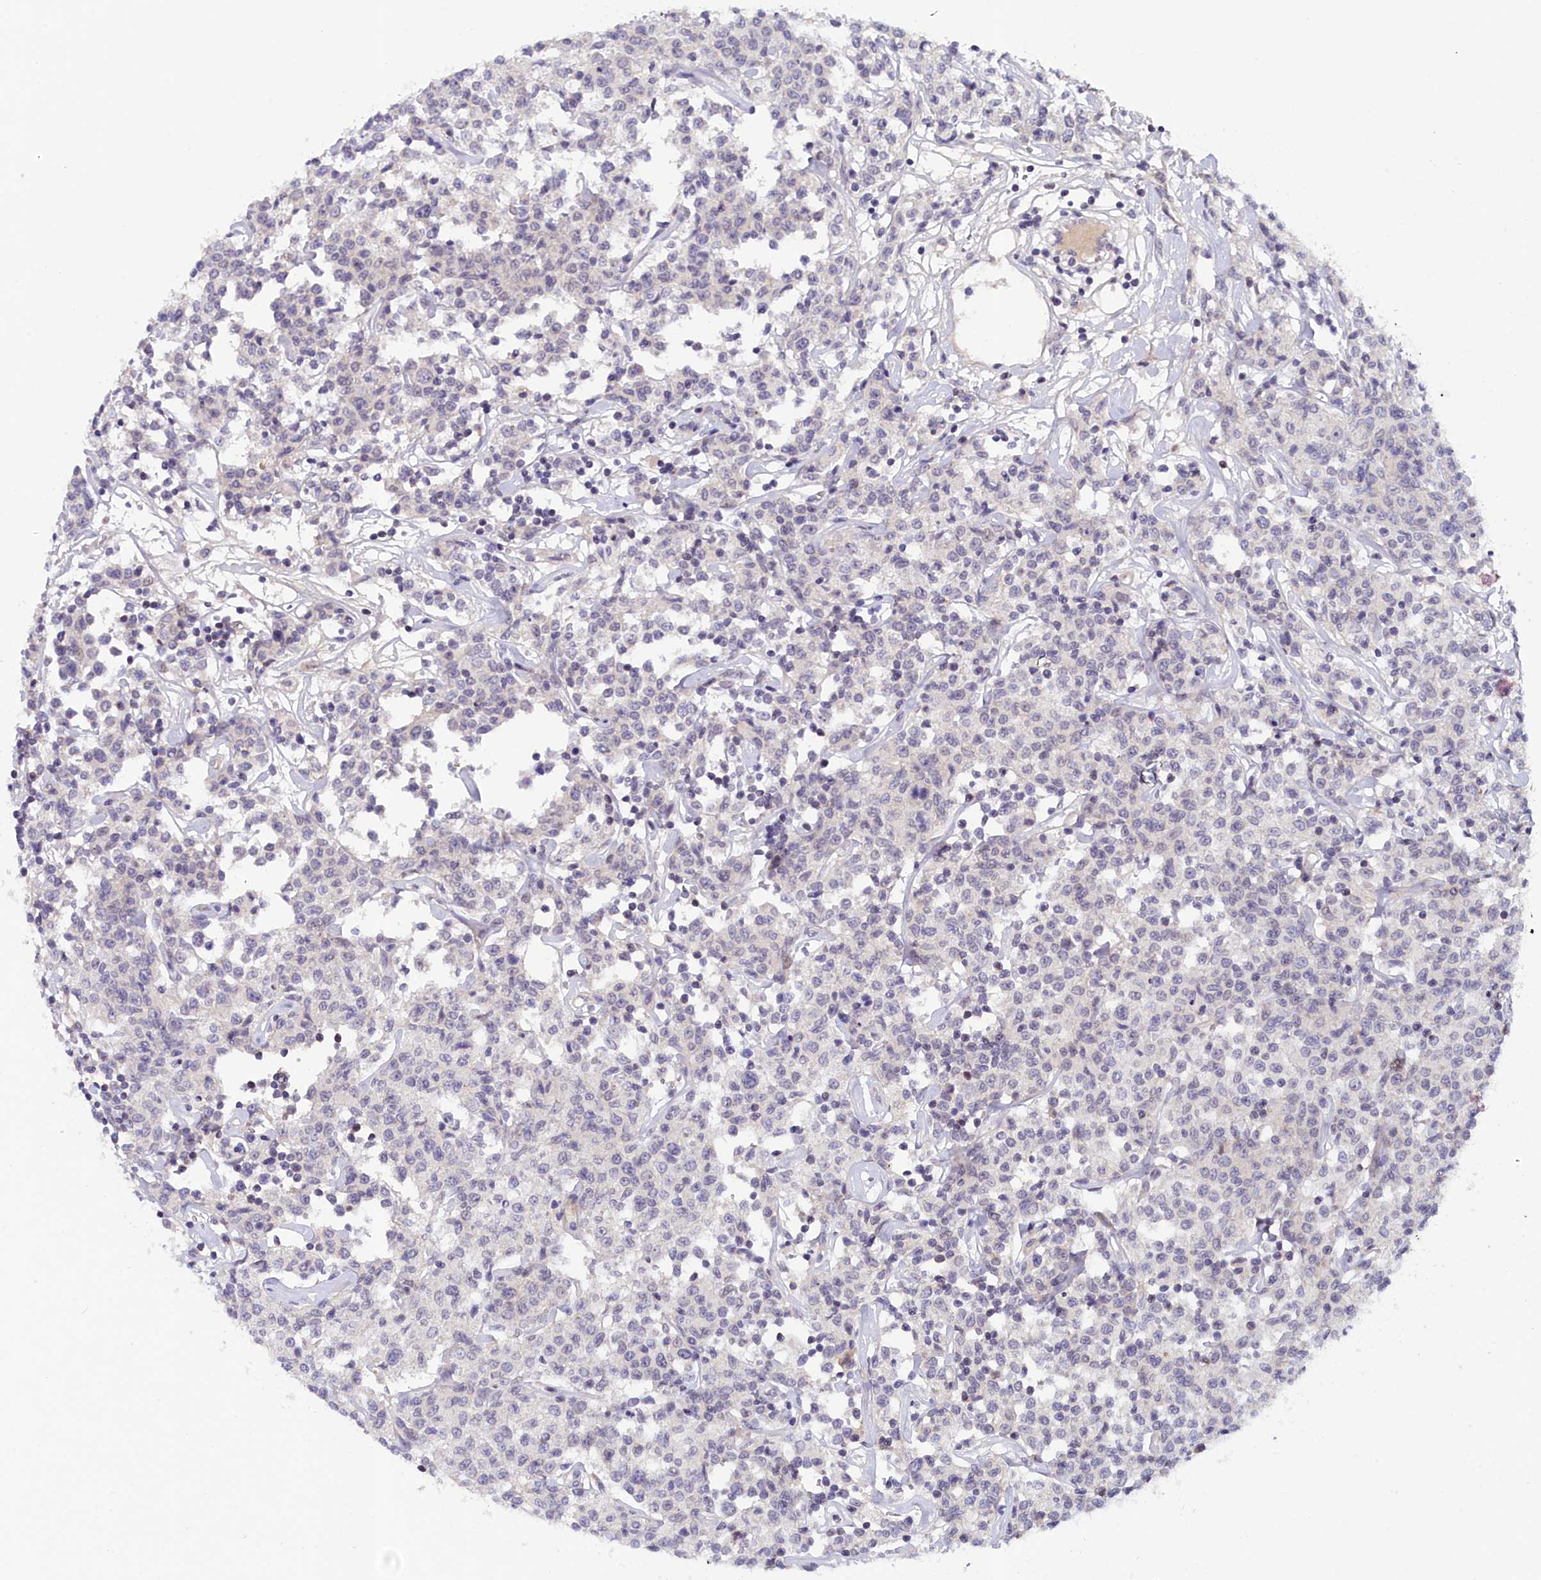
{"staining": {"intensity": "negative", "quantity": "none", "location": "none"}, "tissue": "lymphoma", "cell_type": "Tumor cells", "image_type": "cancer", "snomed": [{"axis": "morphology", "description": "Malignant lymphoma, non-Hodgkin's type, Low grade"}, {"axis": "topography", "description": "Small intestine"}], "caption": "Immunohistochemistry image of neoplastic tissue: malignant lymphoma, non-Hodgkin's type (low-grade) stained with DAB exhibits no significant protein staining in tumor cells. (DAB (3,3'-diaminobenzidine) IHC visualized using brightfield microscopy, high magnification).", "gene": "KCTD18", "patient": {"sex": "female", "age": 59}}